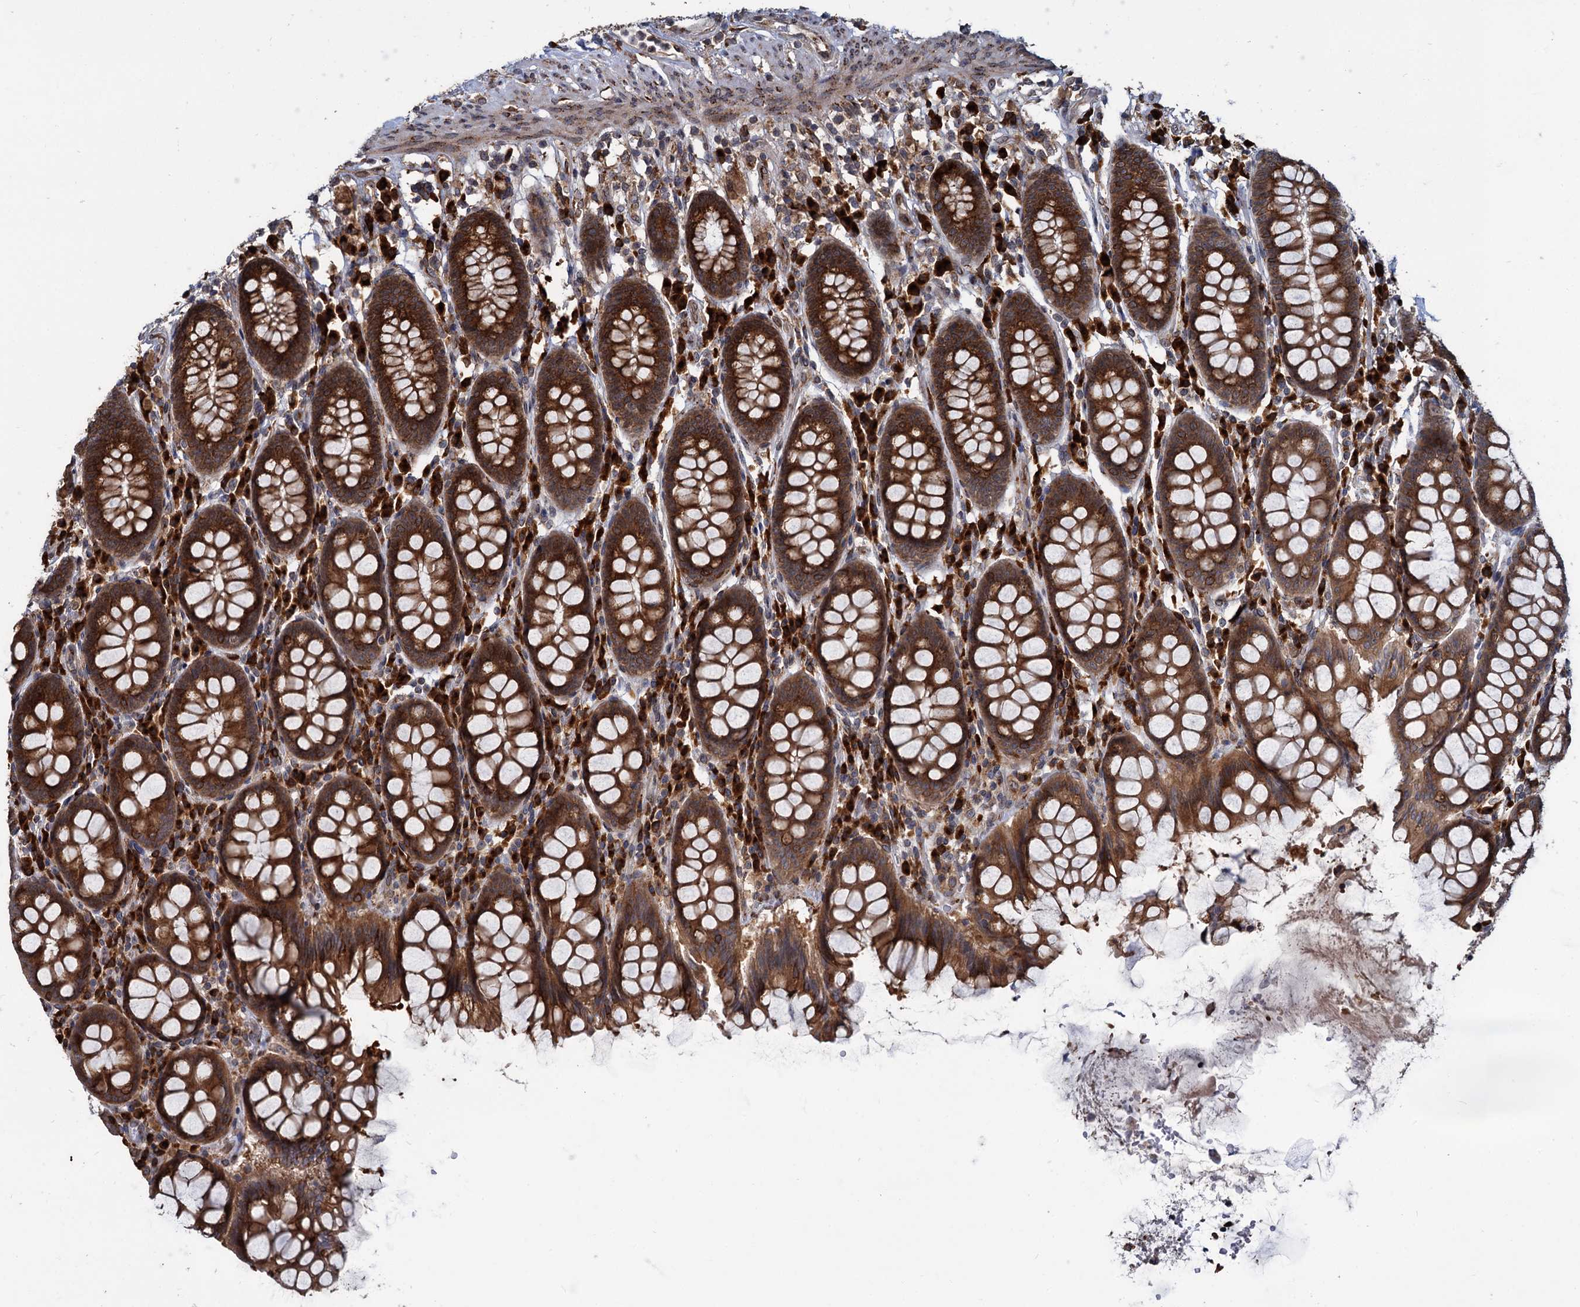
{"staining": {"intensity": "strong", "quantity": "25%-75%", "location": "cytoplasmic/membranous,nuclear"}, "tissue": "colon", "cell_type": "Endothelial cells", "image_type": "normal", "snomed": [{"axis": "morphology", "description": "Normal tissue, NOS"}, {"axis": "topography", "description": "Colon"}], "caption": "Immunohistochemical staining of normal human colon exhibits 25%-75% levels of strong cytoplasmic/membranous,nuclear protein staining in approximately 25%-75% of endothelial cells. The staining is performed using DAB brown chromogen to label protein expression. The nuclei are counter-stained blue using hematoxylin.", "gene": "SAAL1", "patient": {"sex": "female", "age": 79}}